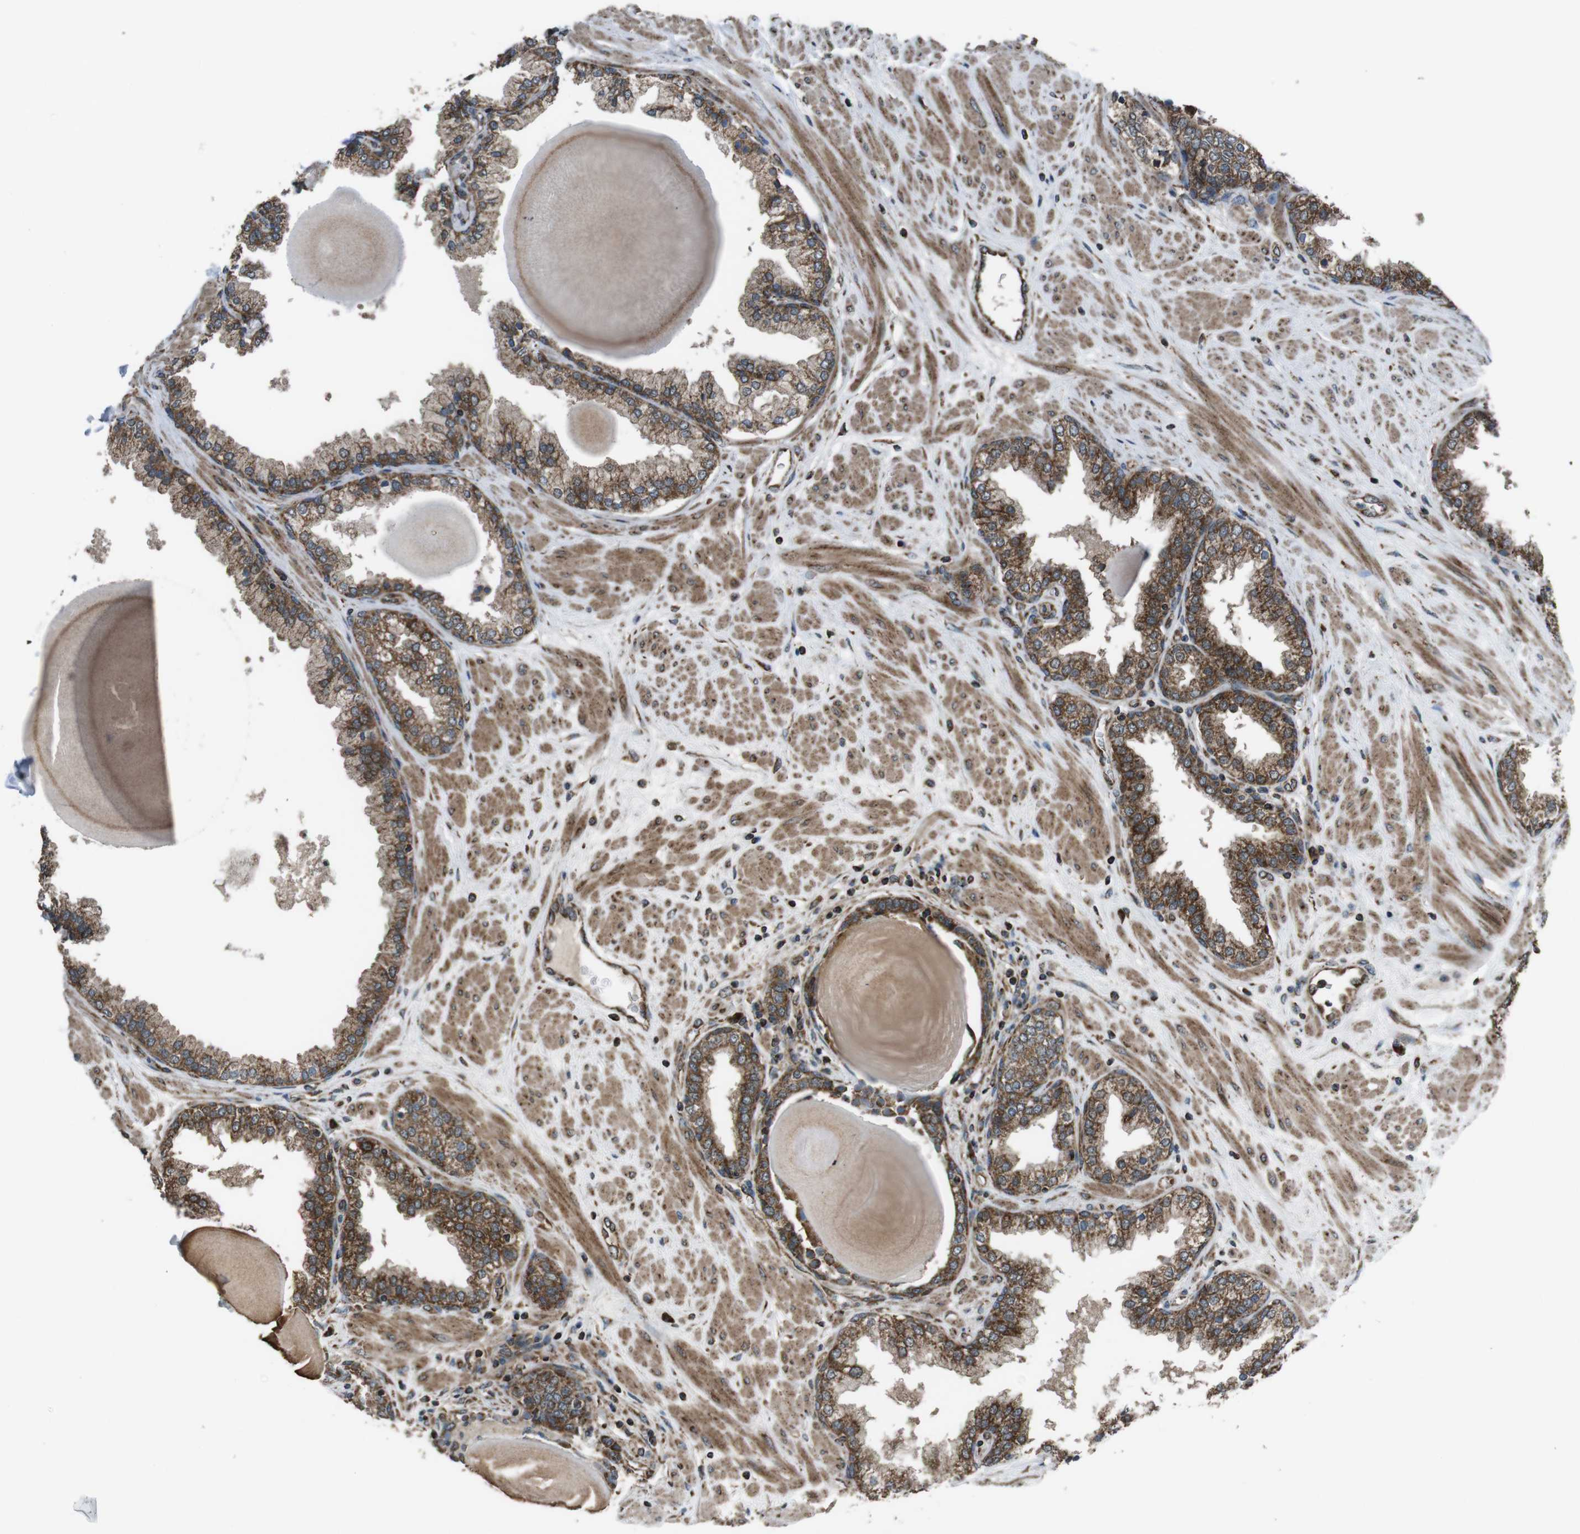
{"staining": {"intensity": "strong", "quantity": ">75%", "location": "cytoplasmic/membranous"}, "tissue": "prostate", "cell_type": "Glandular cells", "image_type": "normal", "snomed": [{"axis": "morphology", "description": "Normal tissue, NOS"}, {"axis": "topography", "description": "Prostate"}], "caption": "A photomicrograph of prostate stained for a protein demonstrates strong cytoplasmic/membranous brown staining in glandular cells. (brown staining indicates protein expression, while blue staining denotes nuclei).", "gene": "GIMAP8", "patient": {"sex": "male", "age": 51}}